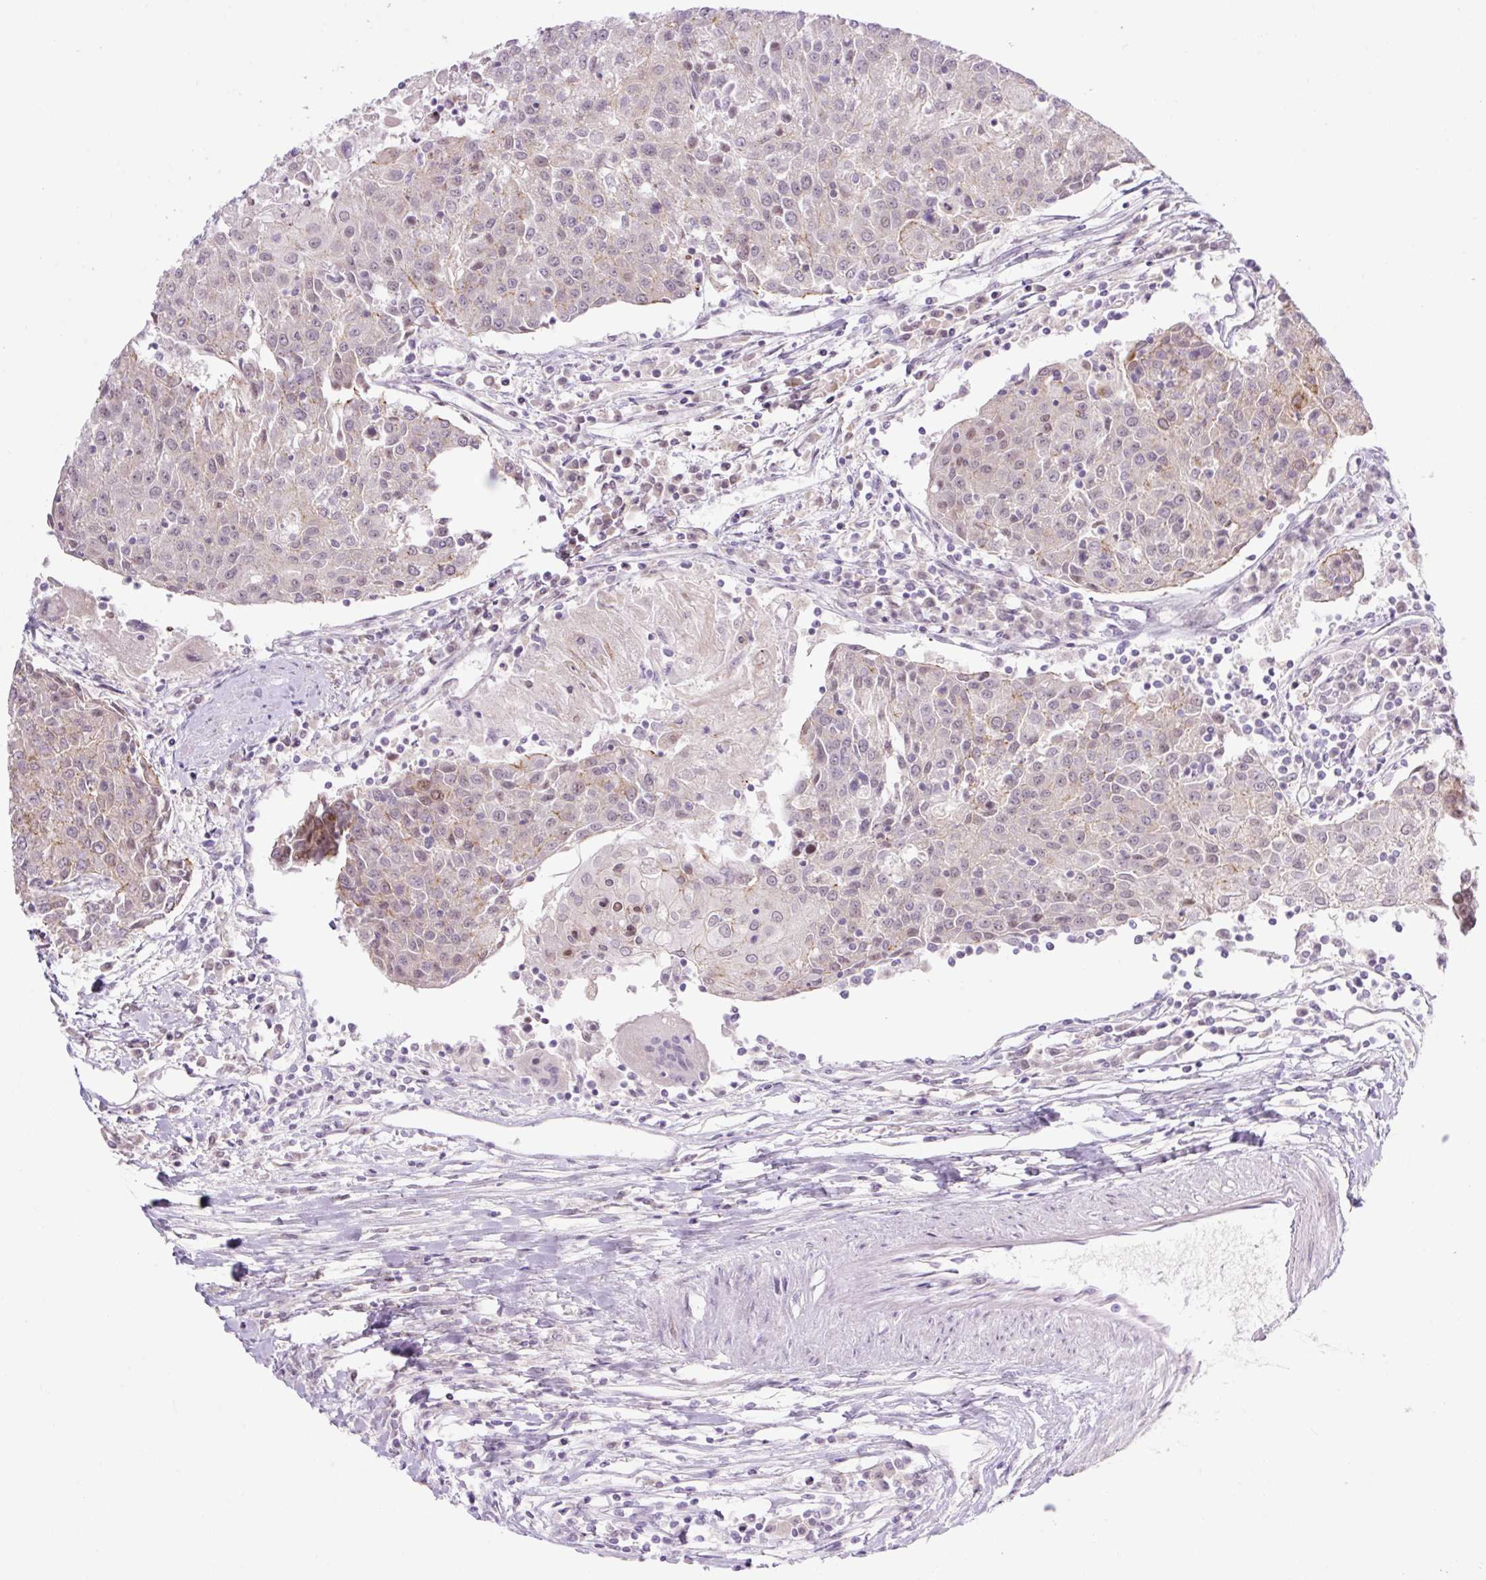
{"staining": {"intensity": "negative", "quantity": "none", "location": "none"}, "tissue": "urothelial cancer", "cell_type": "Tumor cells", "image_type": "cancer", "snomed": [{"axis": "morphology", "description": "Urothelial carcinoma, High grade"}, {"axis": "topography", "description": "Urinary bladder"}], "caption": "This is an immunohistochemistry (IHC) photomicrograph of human urothelial cancer. There is no expression in tumor cells.", "gene": "ICE1", "patient": {"sex": "female", "age": 85}}